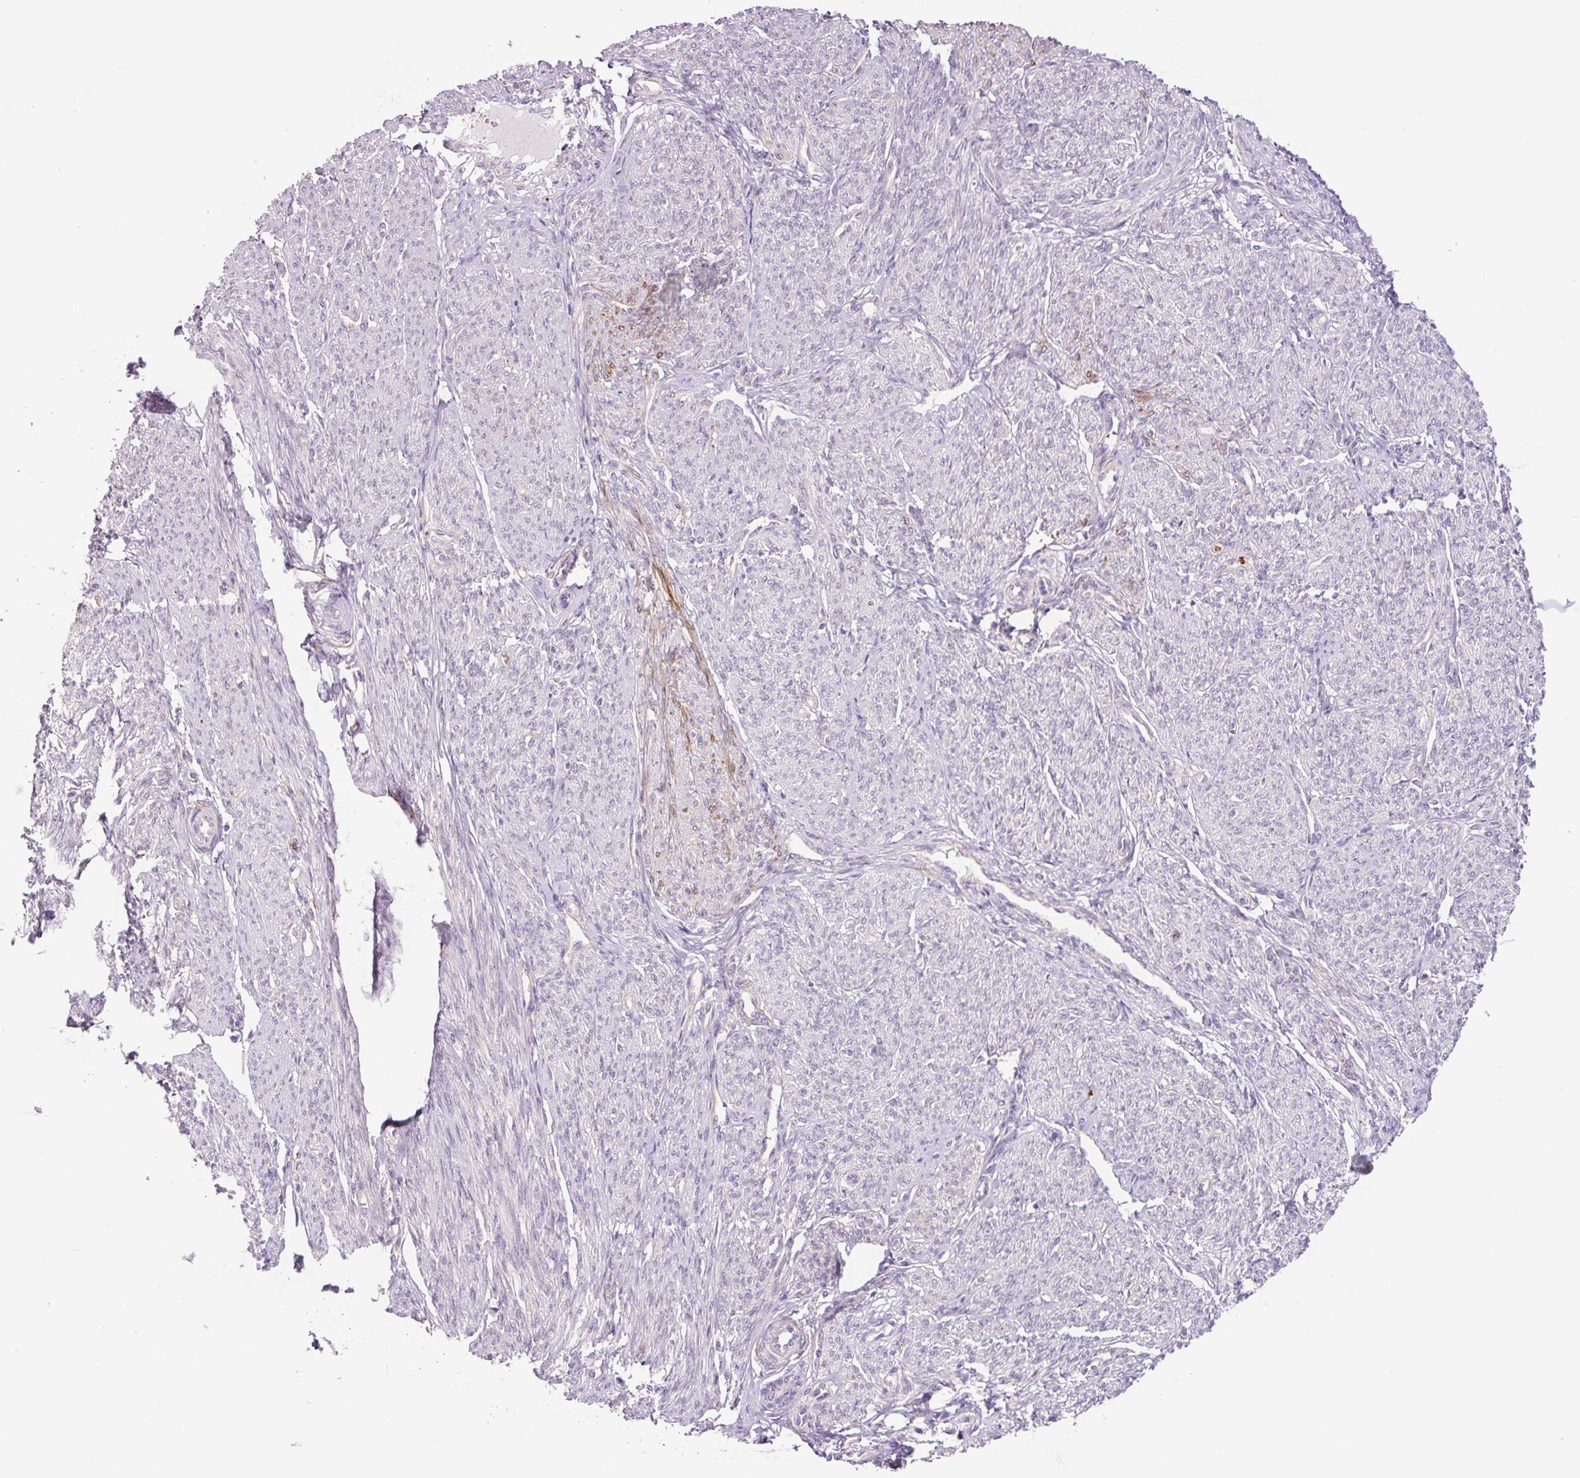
{"staining": {"intensity": "moderate", "quantity": "<25%", "location": "cytoplasmic/membranous"}, "tissue": "smooth muscle", "cell_type": "Smooth muscle cells", "image_type": "normal", "snomed": [{"axis": "morphology", "description": "Normal tissue, NOS"}, {"axis": "topography", "description": "Smooth muscle"}], "caption": "Smooth muscle stained with a brown dye shows moderate cytoplasmic/membranous positive staining in approximately <25% of smooth muscle cells.", "gene": "SH2D6", "patient": {"sex": "female", "age": 65}}